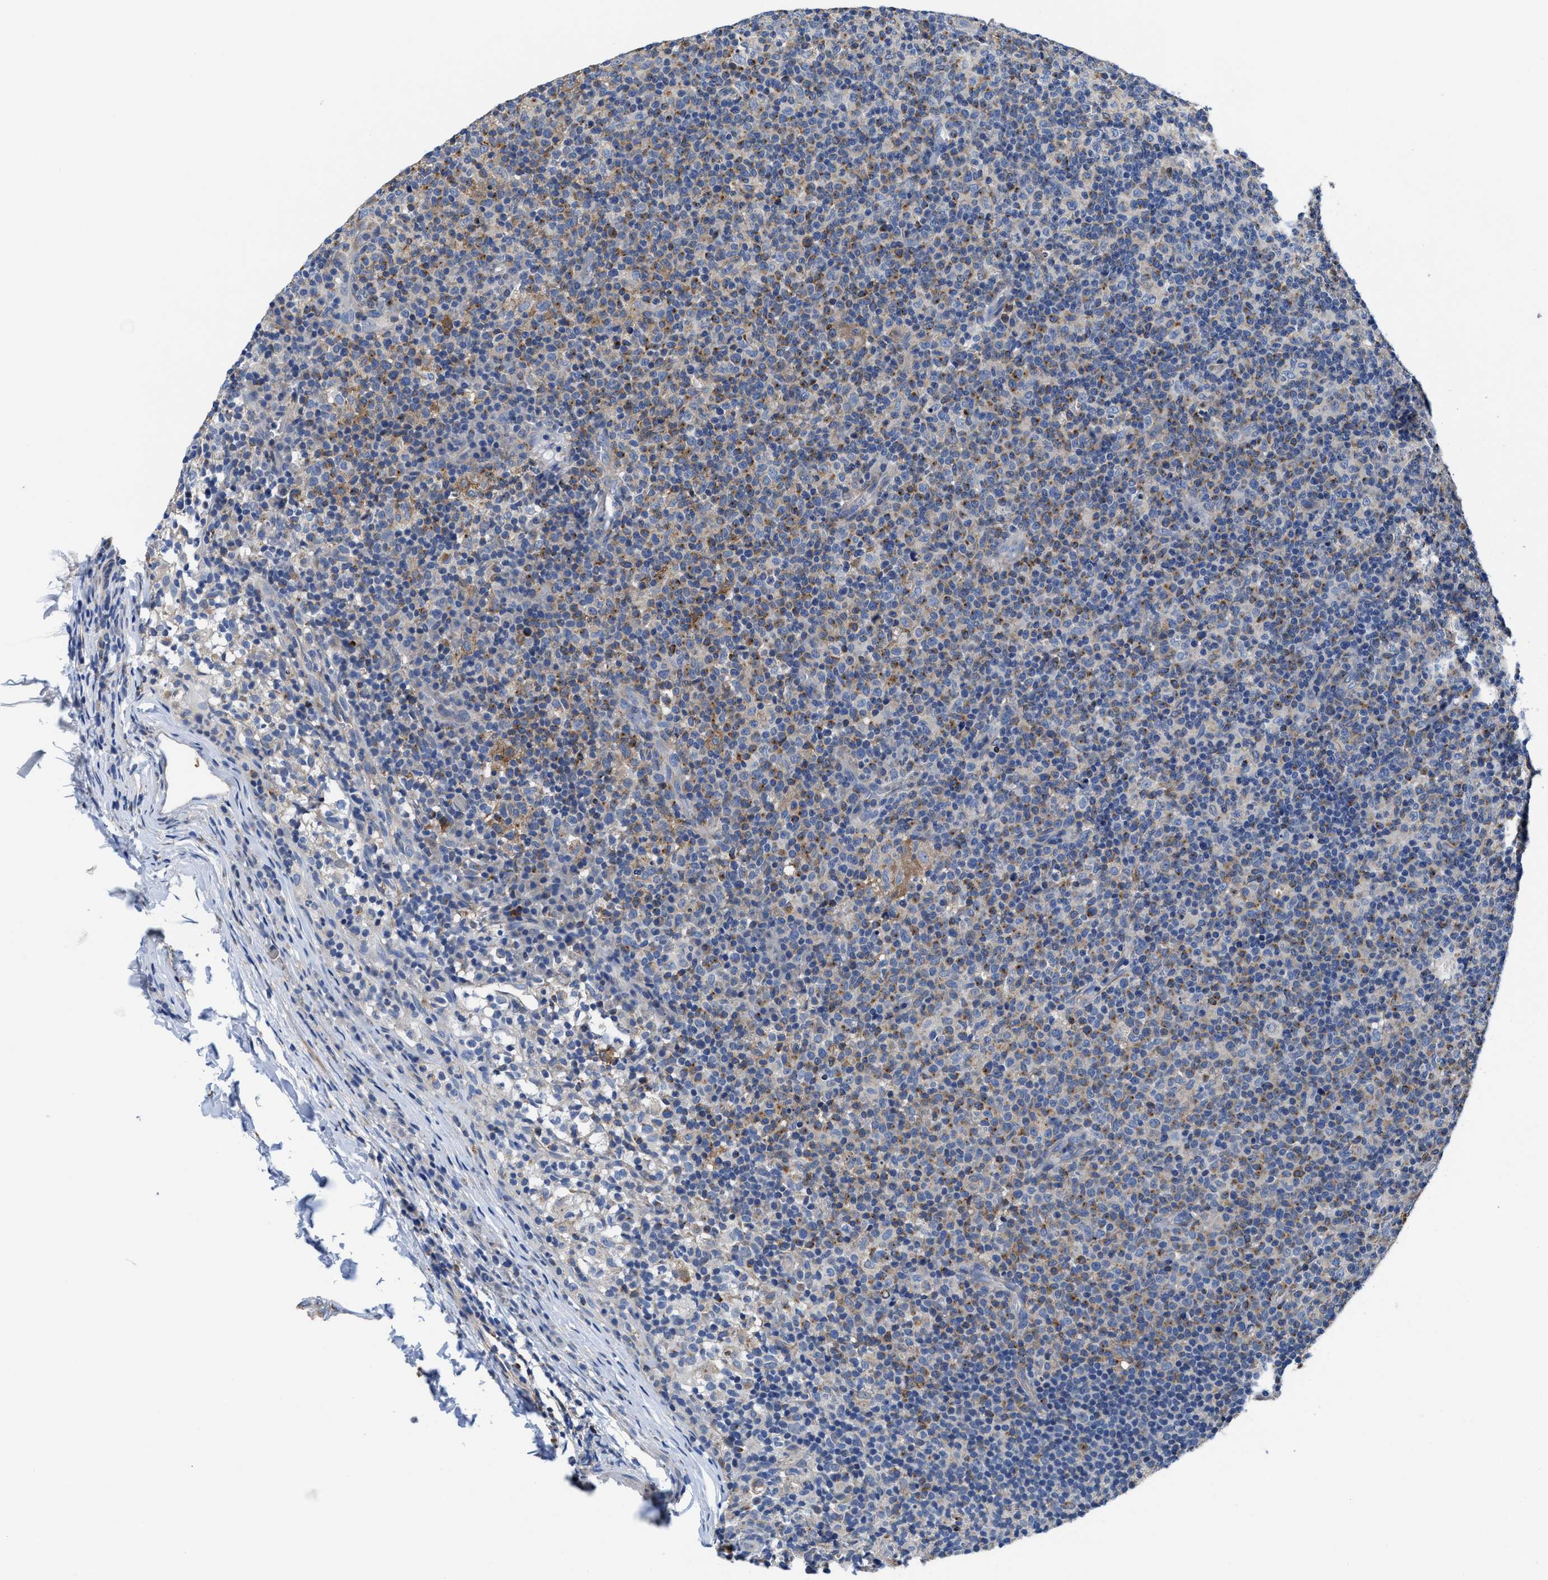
{"staining": {"intensity": "weak", "quantity": "25%-75%", "location": "cytoplasmic/membranous"}, "tissue": "lymph node", "cell_type": "Germinal center cells", "image_type": "normal", "snomed": [{"axis": "morphology", "description": "Normal tissue, NOS"}, {"axis": "morphology", "description": "Inflammation, NOS"}, {"axis": "topography", "description": "Lymph node"}], "caption": "Immunohistochemical staining of unremarkable human lymph node reveals weak cytoplasmic/membranous protein staining in approximately 25%-75% of germinal center cells.", "gene": "TMEM30A", "patient": {"sex": "male", "age": 55}}